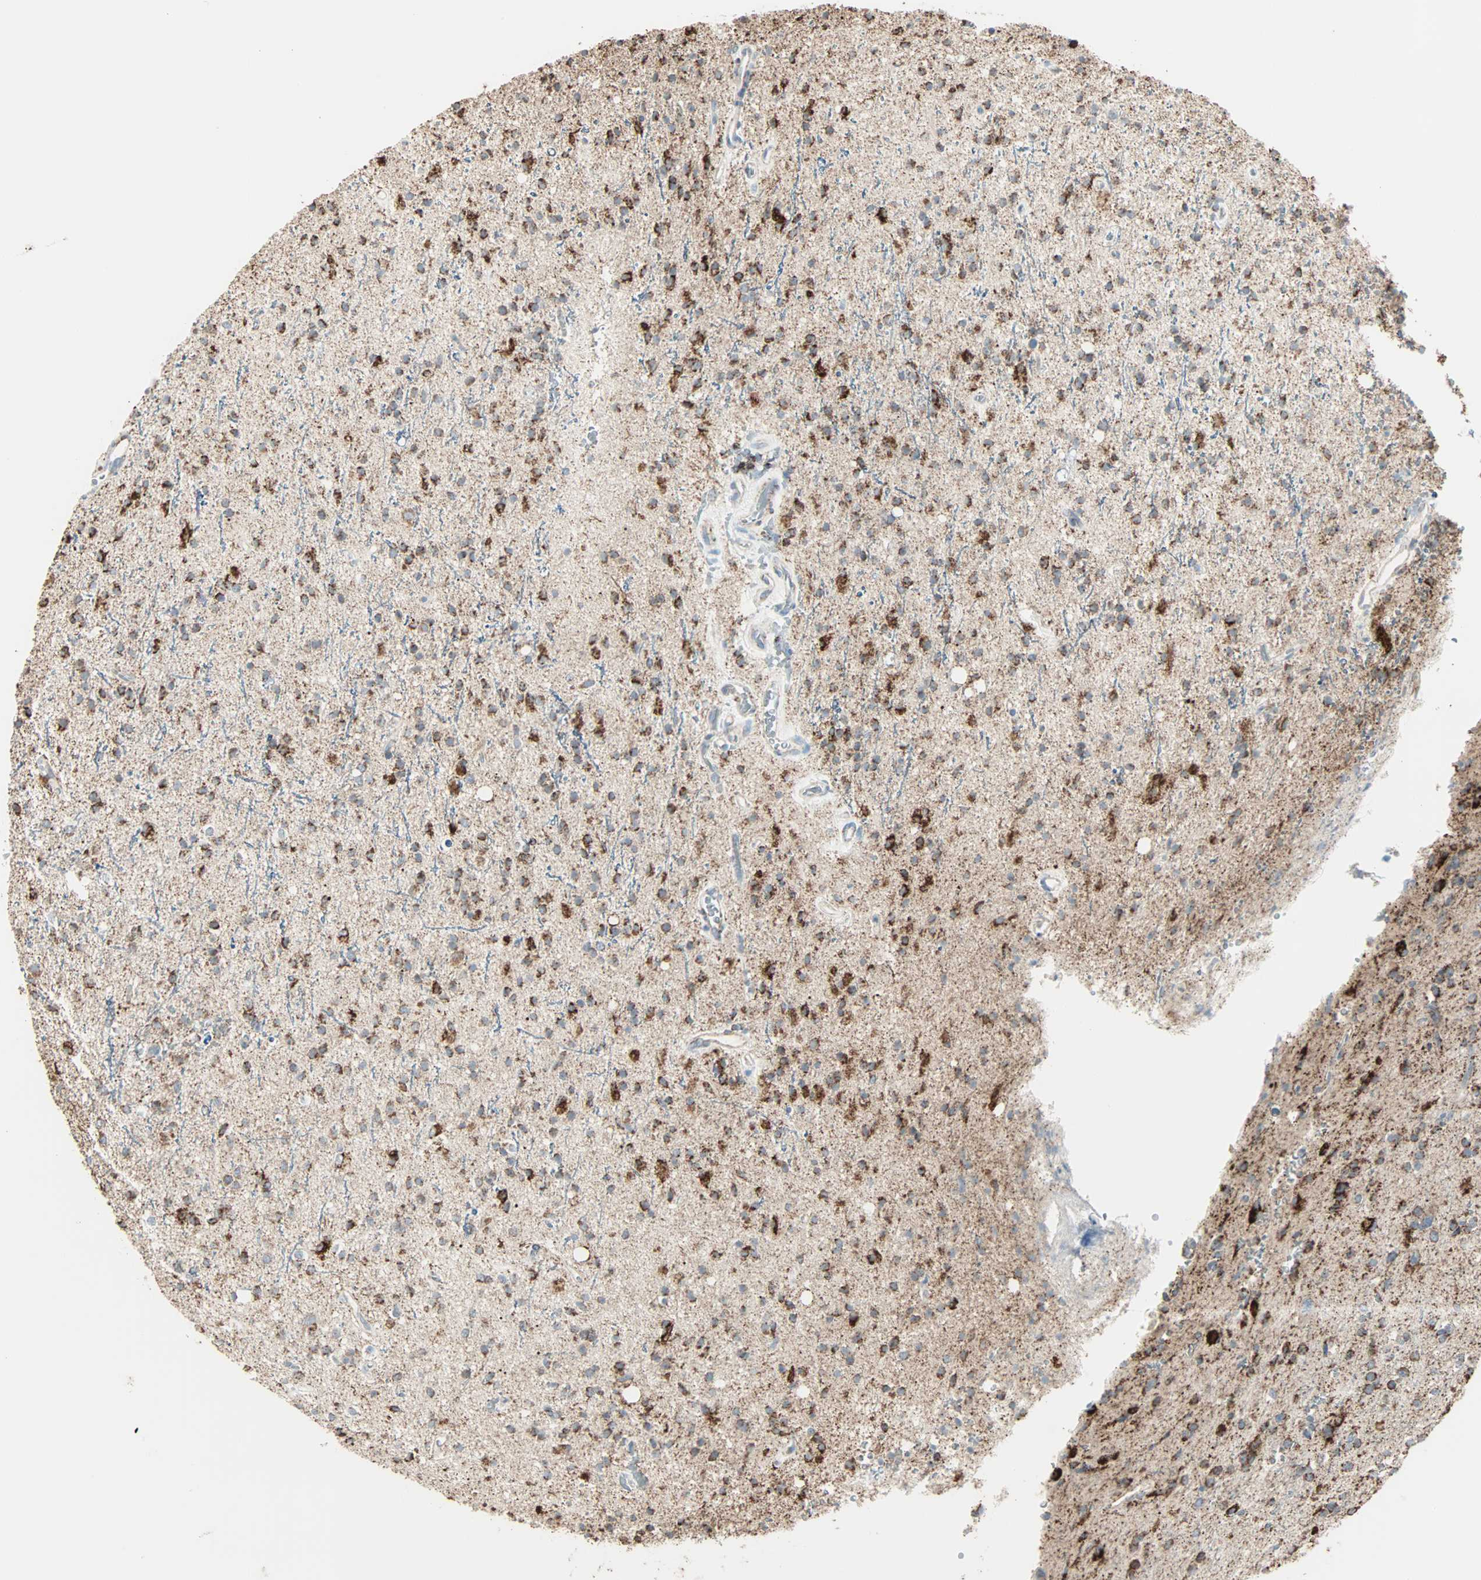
{"staining": {"intensity": "strong", "quantity": ">75%", "location": "cytoplasmic/membranous"}, "tissue": "glioma", "cell_type": "Tumor cells", "image_type": "cancer", "snomed": [{"axis": "morphology", "description": "Glioma, malignant, High grade"}, {"axis": "topography", "description": "Brain"}], "caption": "Immunohistochemistry micrograph of human malignant glioma (high-grade) stained for a protein (brown), which shows high levels of strong cytoplasmic/membranous expression in about >75% of tumor cells.", "gene": "IDH2", "patient": {"sex": "male", "age": 47}}